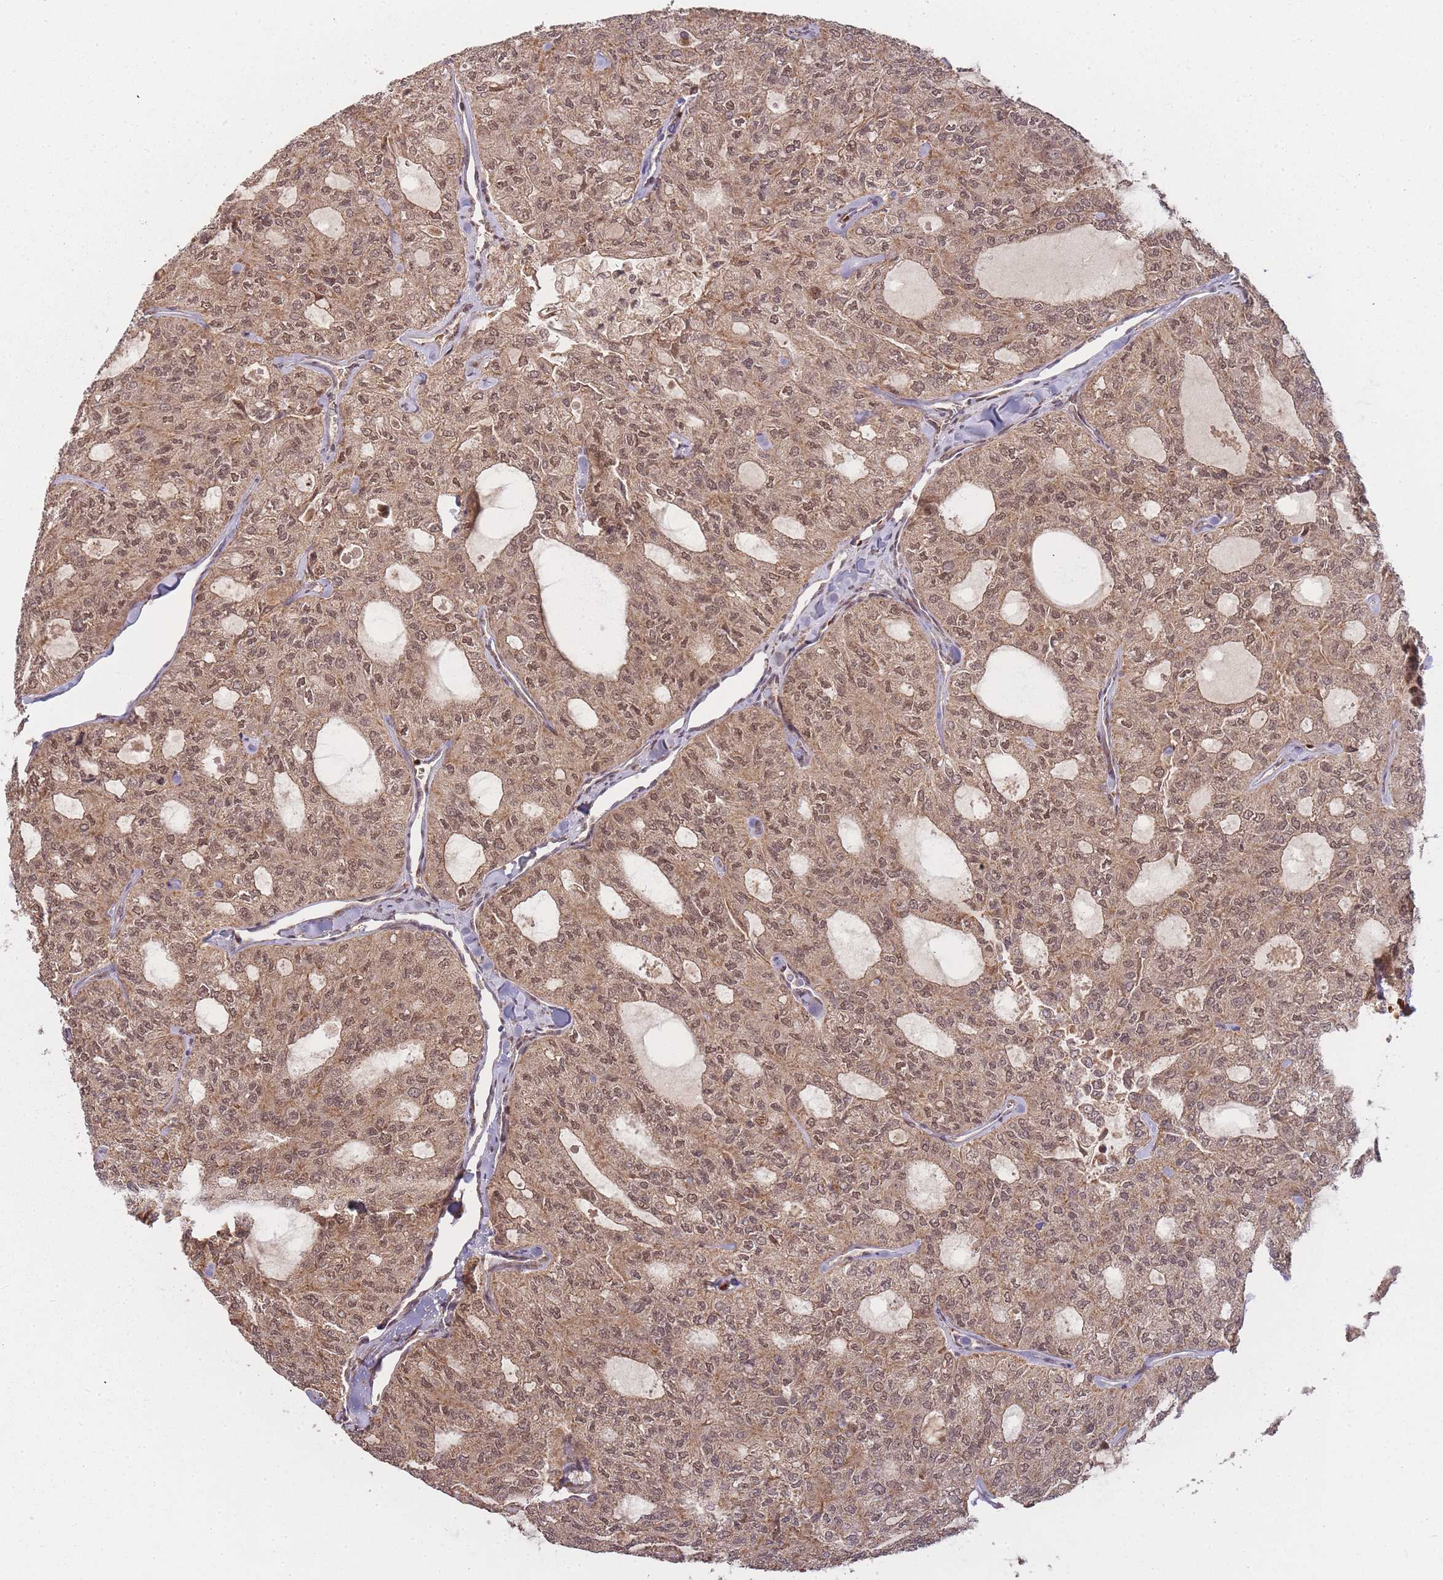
{"staining": {"intensity": "moderate", "quantity": ">75%", "location": "cytoplasmic/membranous,nuclear"}, "tissue": "thyroid cancer", "cell_type": "Tumor cells", "image_type": "cancer", "snomed": [{"axis": "morphology", "description": "Follicular adenoma carcinoma, NOS"}, {"axis": "topography", "description": "Thyroid gland"}], "caption": "Human thyroid cancer (follicular adenoma carcinoma) stained for a protein (brown) shows moderate cytoplasmic/membranous and nuclear positive staining in about >75% of tumor cells.", "gene": "ZNF497", "patient": {"sex": "male", "age": 75}}